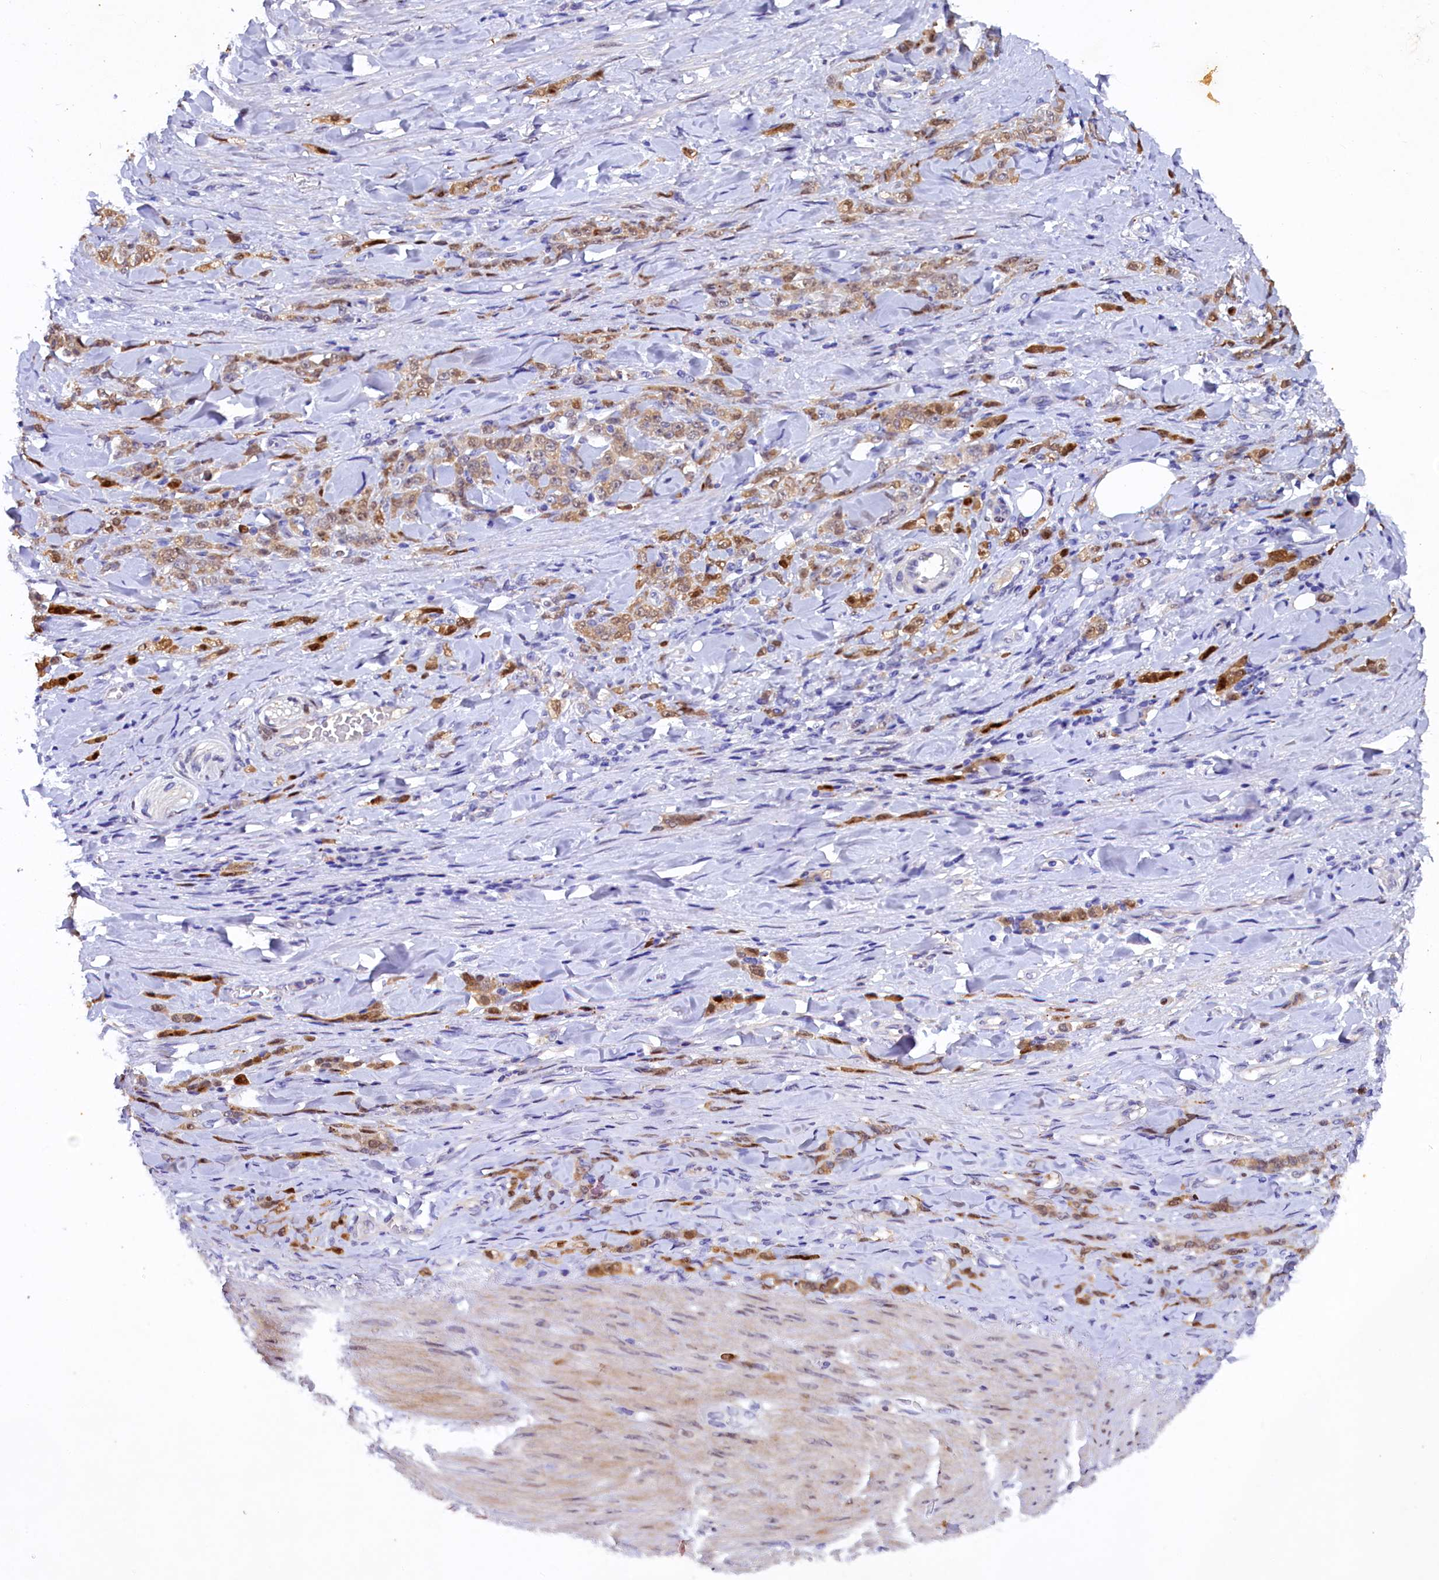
{"staining": {"intensity": "moderate", "quantity": ">75%", "location": "cytoplasmic/membranous"}, "tissue": "stomach cancer", "cell_type": "Tumor cells", "image_type": "cancer", "snomed": [{"axis": "morphology", "description": "Normal tissue, NOS"}, {"axis": "morphology", "description": "Adenocarcinoma, NOS"}, {"axis": "topography", "description": "Stomach"}], "caption": "The histopathology image demonstrates staining of adenocarcinoma (stomach), revealing moderate cytoplasmic/membranous protein positivity (brown color) within tumor cells.", "gene": "TGDS", "patient": {"sex": "male", "age": 82}}